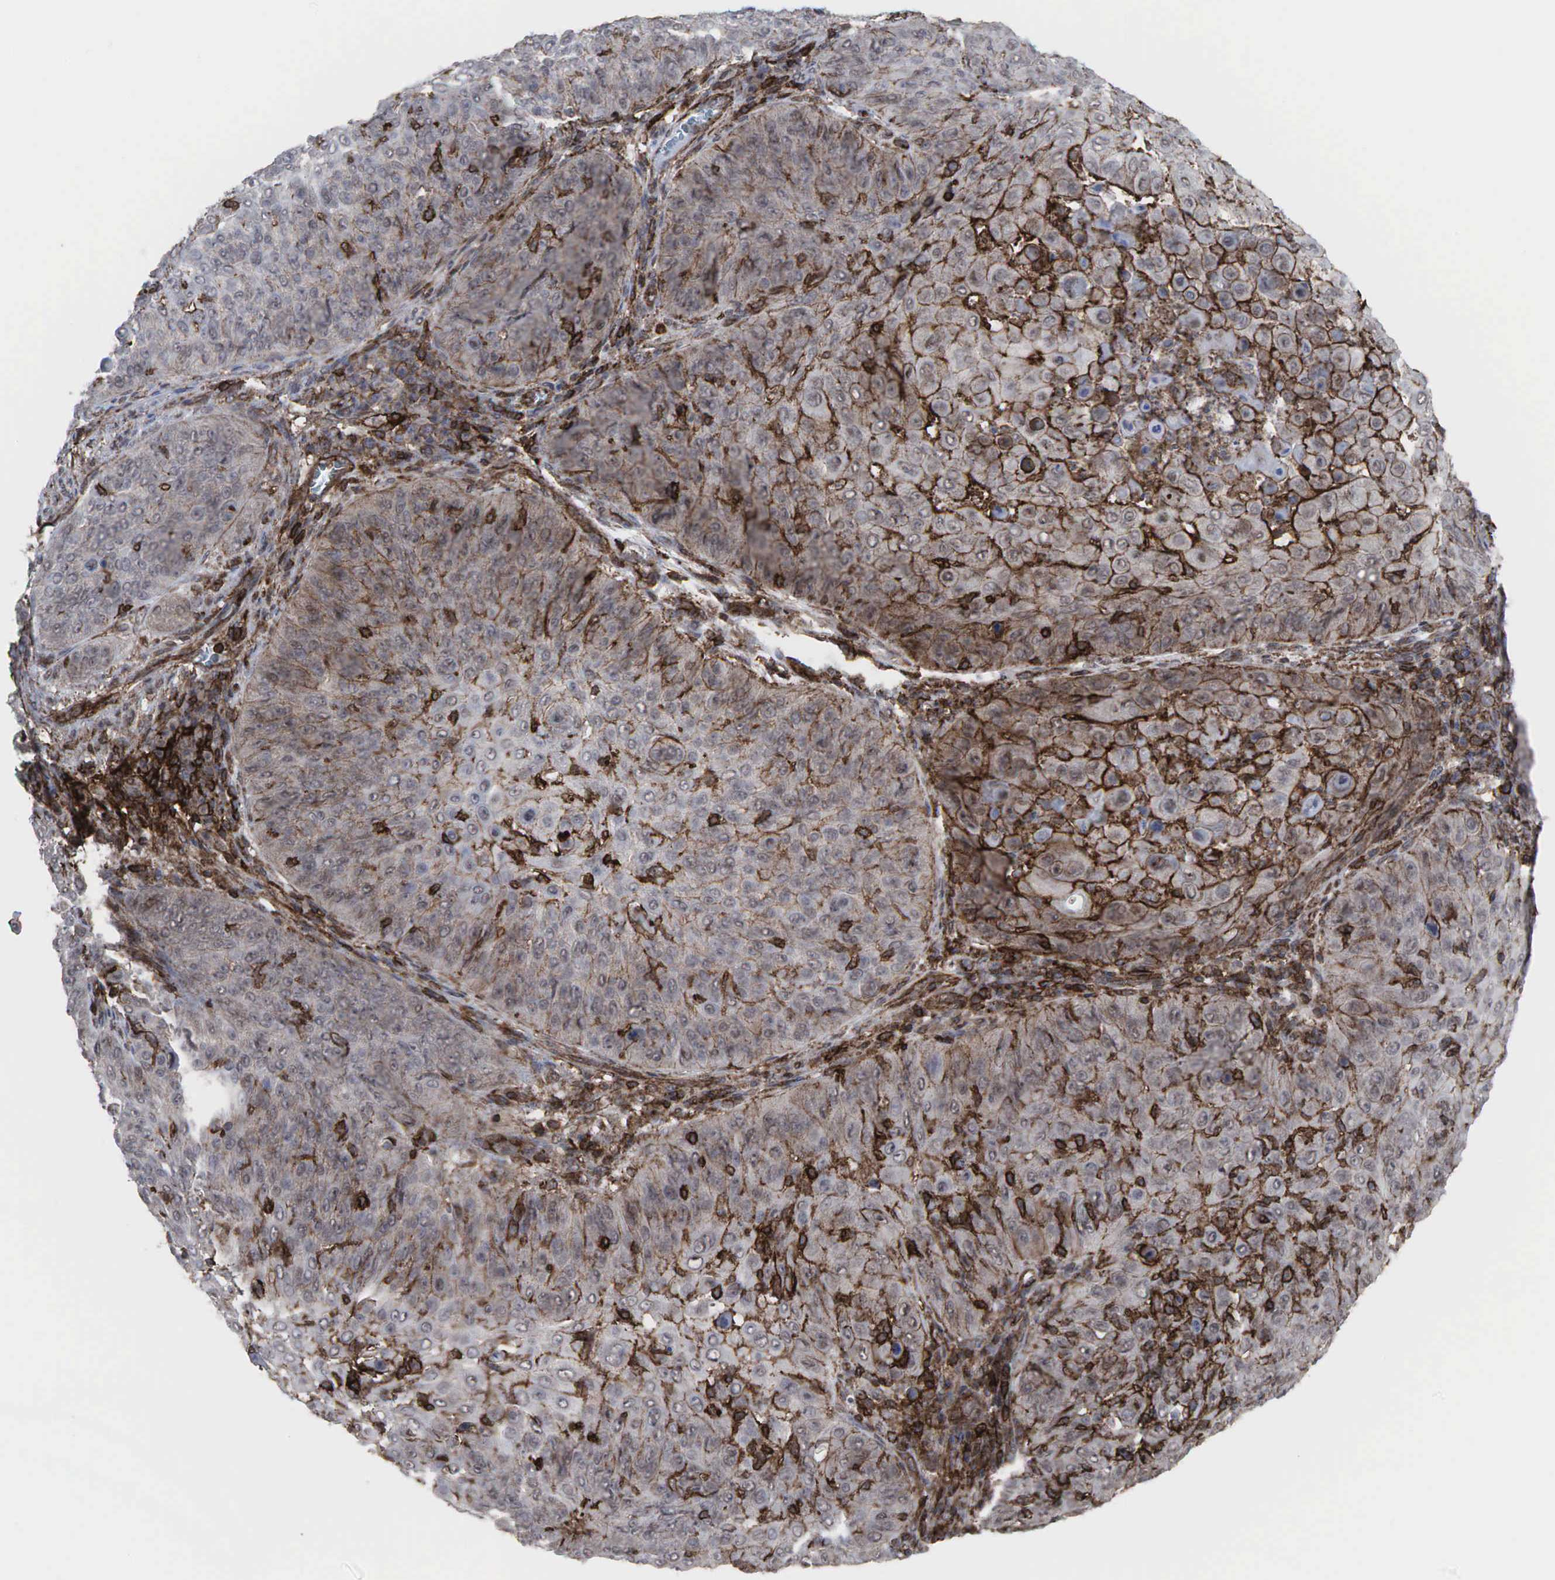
{"staining": {"intensity": "moderate", "quantity": ">75%", "location": "cytoplasmic/membranous"}, "tissue": "skin cancer", "cell_type": "Tumor cells", "image_type": "cancer", "snomed": [{"axis": "morphology", "description": "Squamous cell carcinoma, NOS"}, {"axis": "topography", "description": "Skin"}], "caption": "Protein expression analysis of squamous cell carcinoma (skin) reveals moderate cytoplasmic/membranous staining in approximately >75% of tumor cells.", "gene": "GPRASP1", "patient": {"sex": "male", "age": 82}}